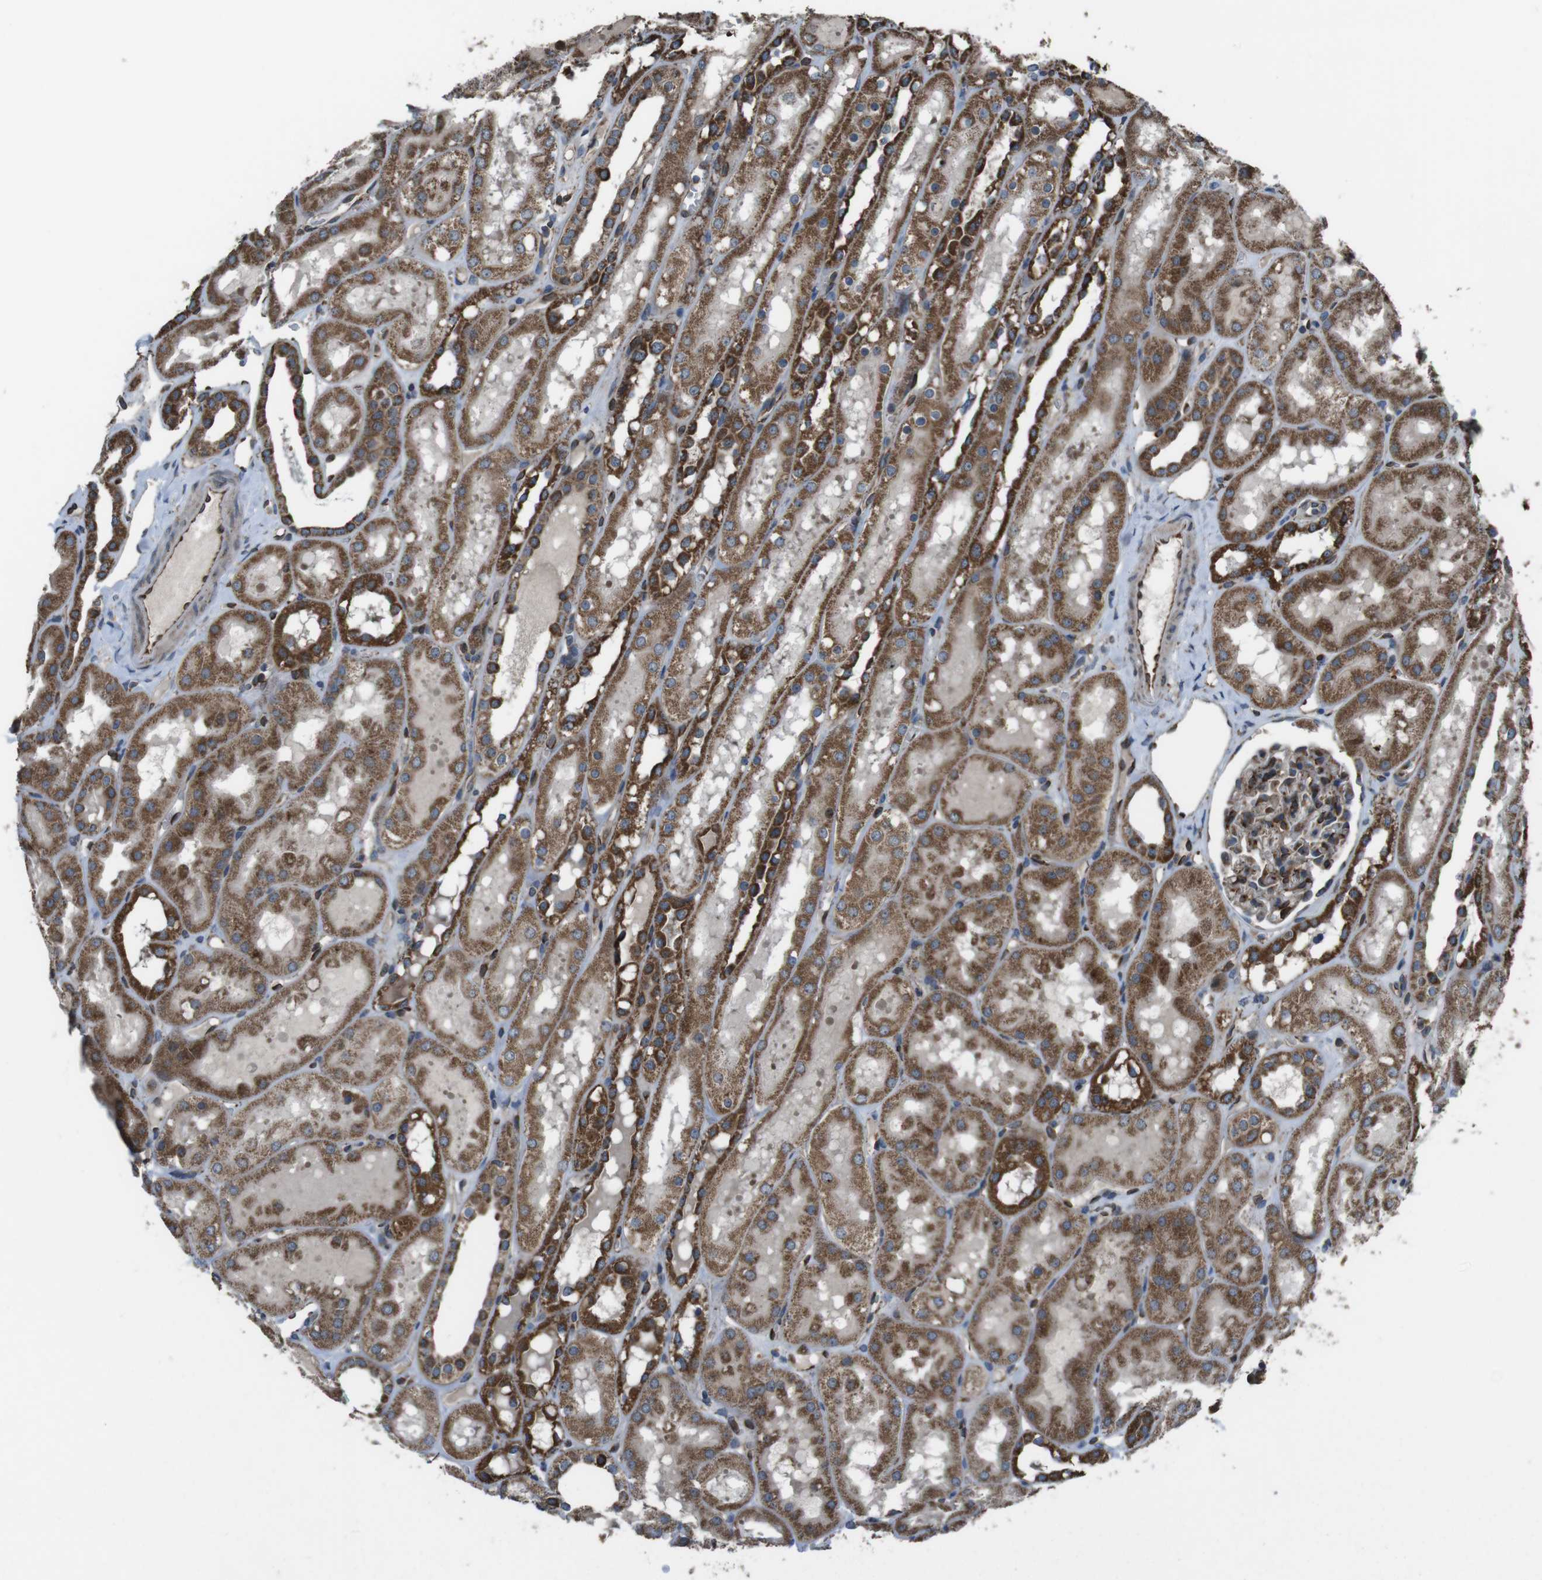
{"staining": {"intensity": "moderate", "quantity": "25%-75%", "location": "cytoplasmic/membranous"}, "tissue": "kidney", "cell_type": "Cells in glomeruli", "image_type": "normal", "snomed": [{"axis": "morphology", "description": "Normal tissue, NOS"}, {"axis": "topography", "description": "Kidney"}, {"axis": "topography", "description": "Urinary bladder"}], "caption": "IHC micrograph of normal kidney: kidney stained using immunohistochemistry displays medium levels of moderate protein expression localized specifically in the cytoplasmic/membranous of cells in glomeruli, appearing as a cytoplasmic/membranous brown color.", "gene": "GIMAP8", "patient": {"sex": "male", "age": 16}}